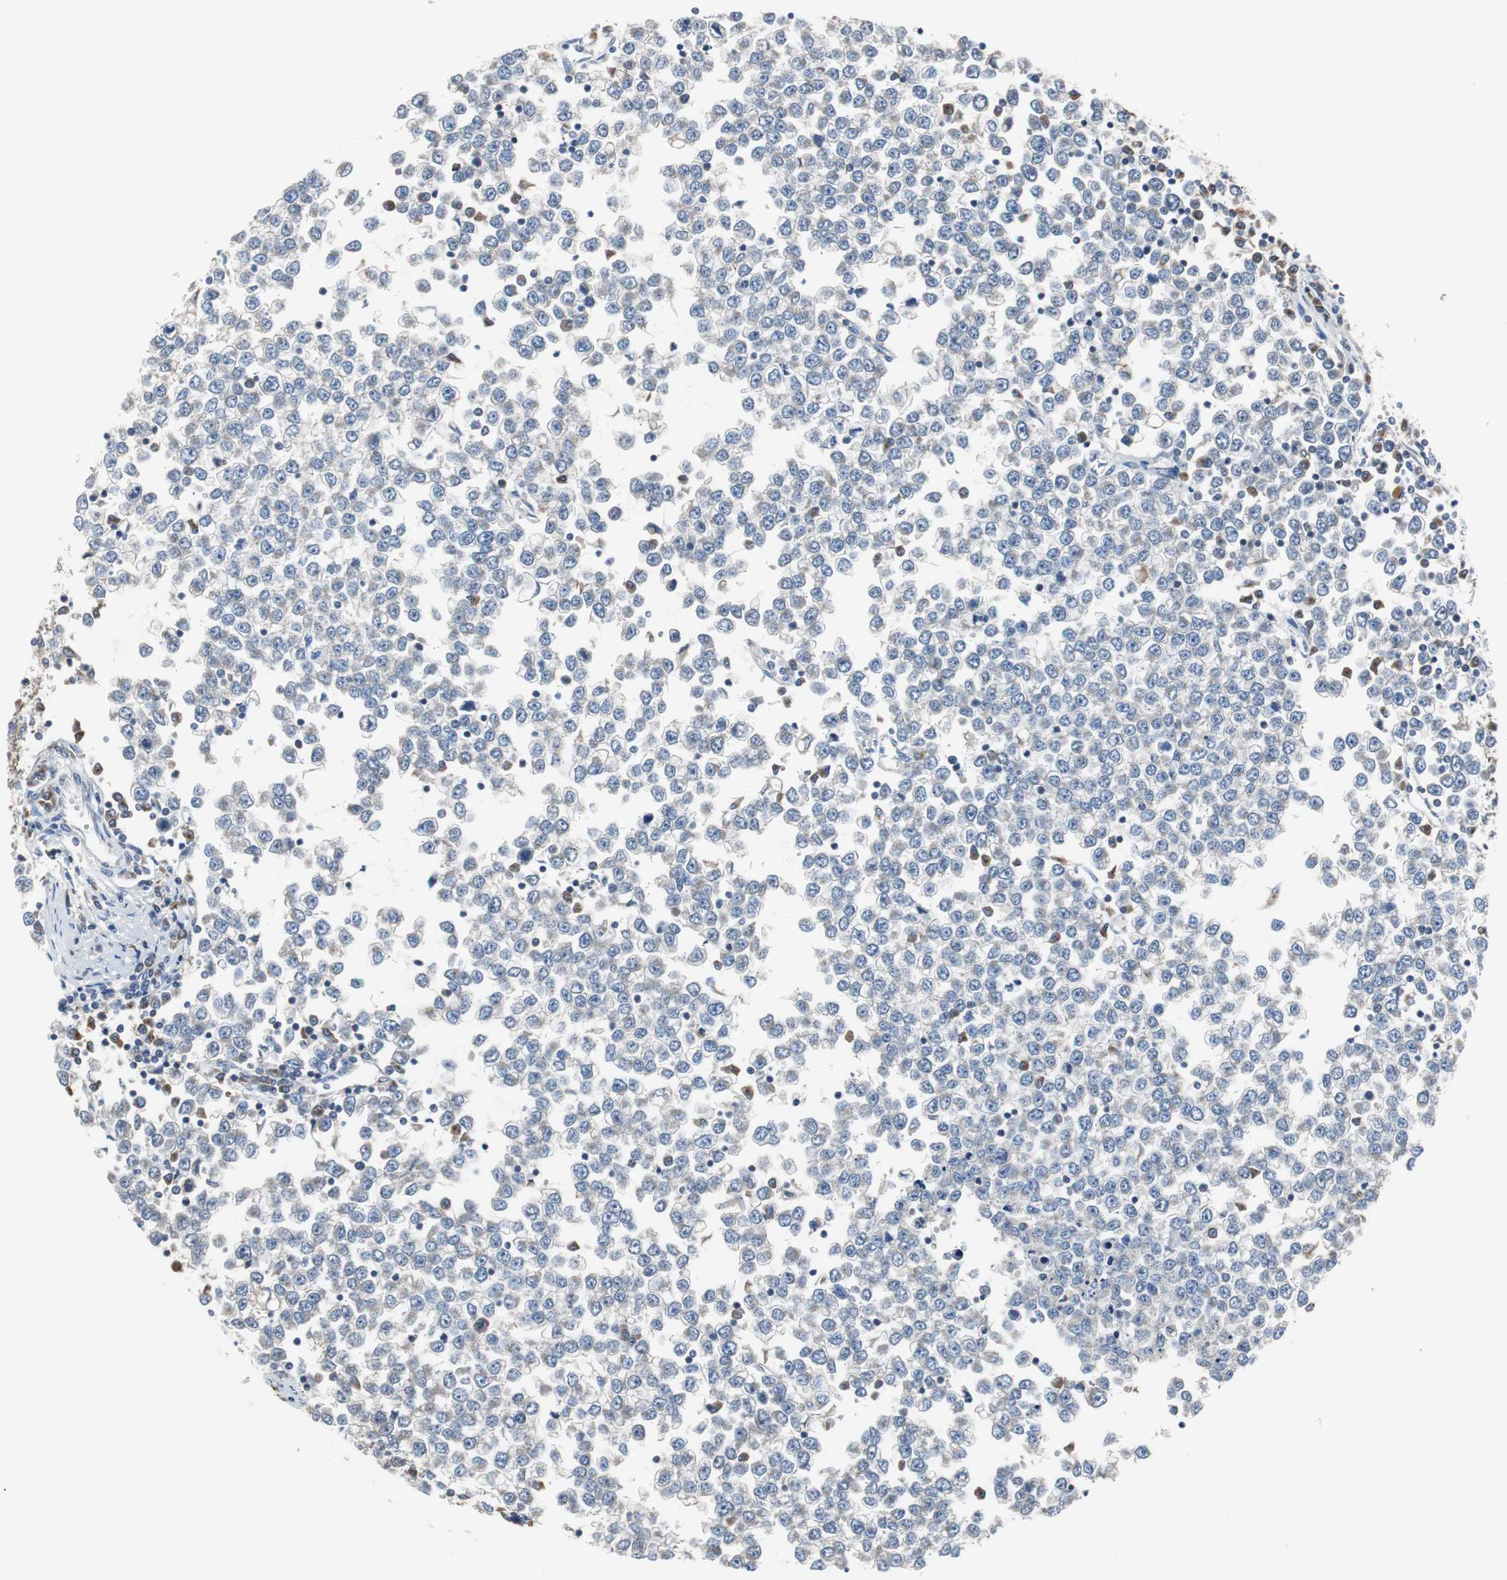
{"staining": {"intensity": "moderate", "quantity": "25%-75%", "location": "cytoplasmic/membranous"}, "tissue": "testis cancer", "cell_type": "Tumor cells", "image_type": "cancer", "snomed": [{"axis": "morphology", "description": "Seminoma, NOS"}, {"axis": "topography", "description": "Testis"}], "caption": "A photomicrograph showing moderate cytoplasmic/membranous positivity in about 25%-75% of tumor cells in testis cancer, as visualized by brown immunohistochemical staining.", "gene": "CALB2", "patient": {"sex": "male", "age": 65}}